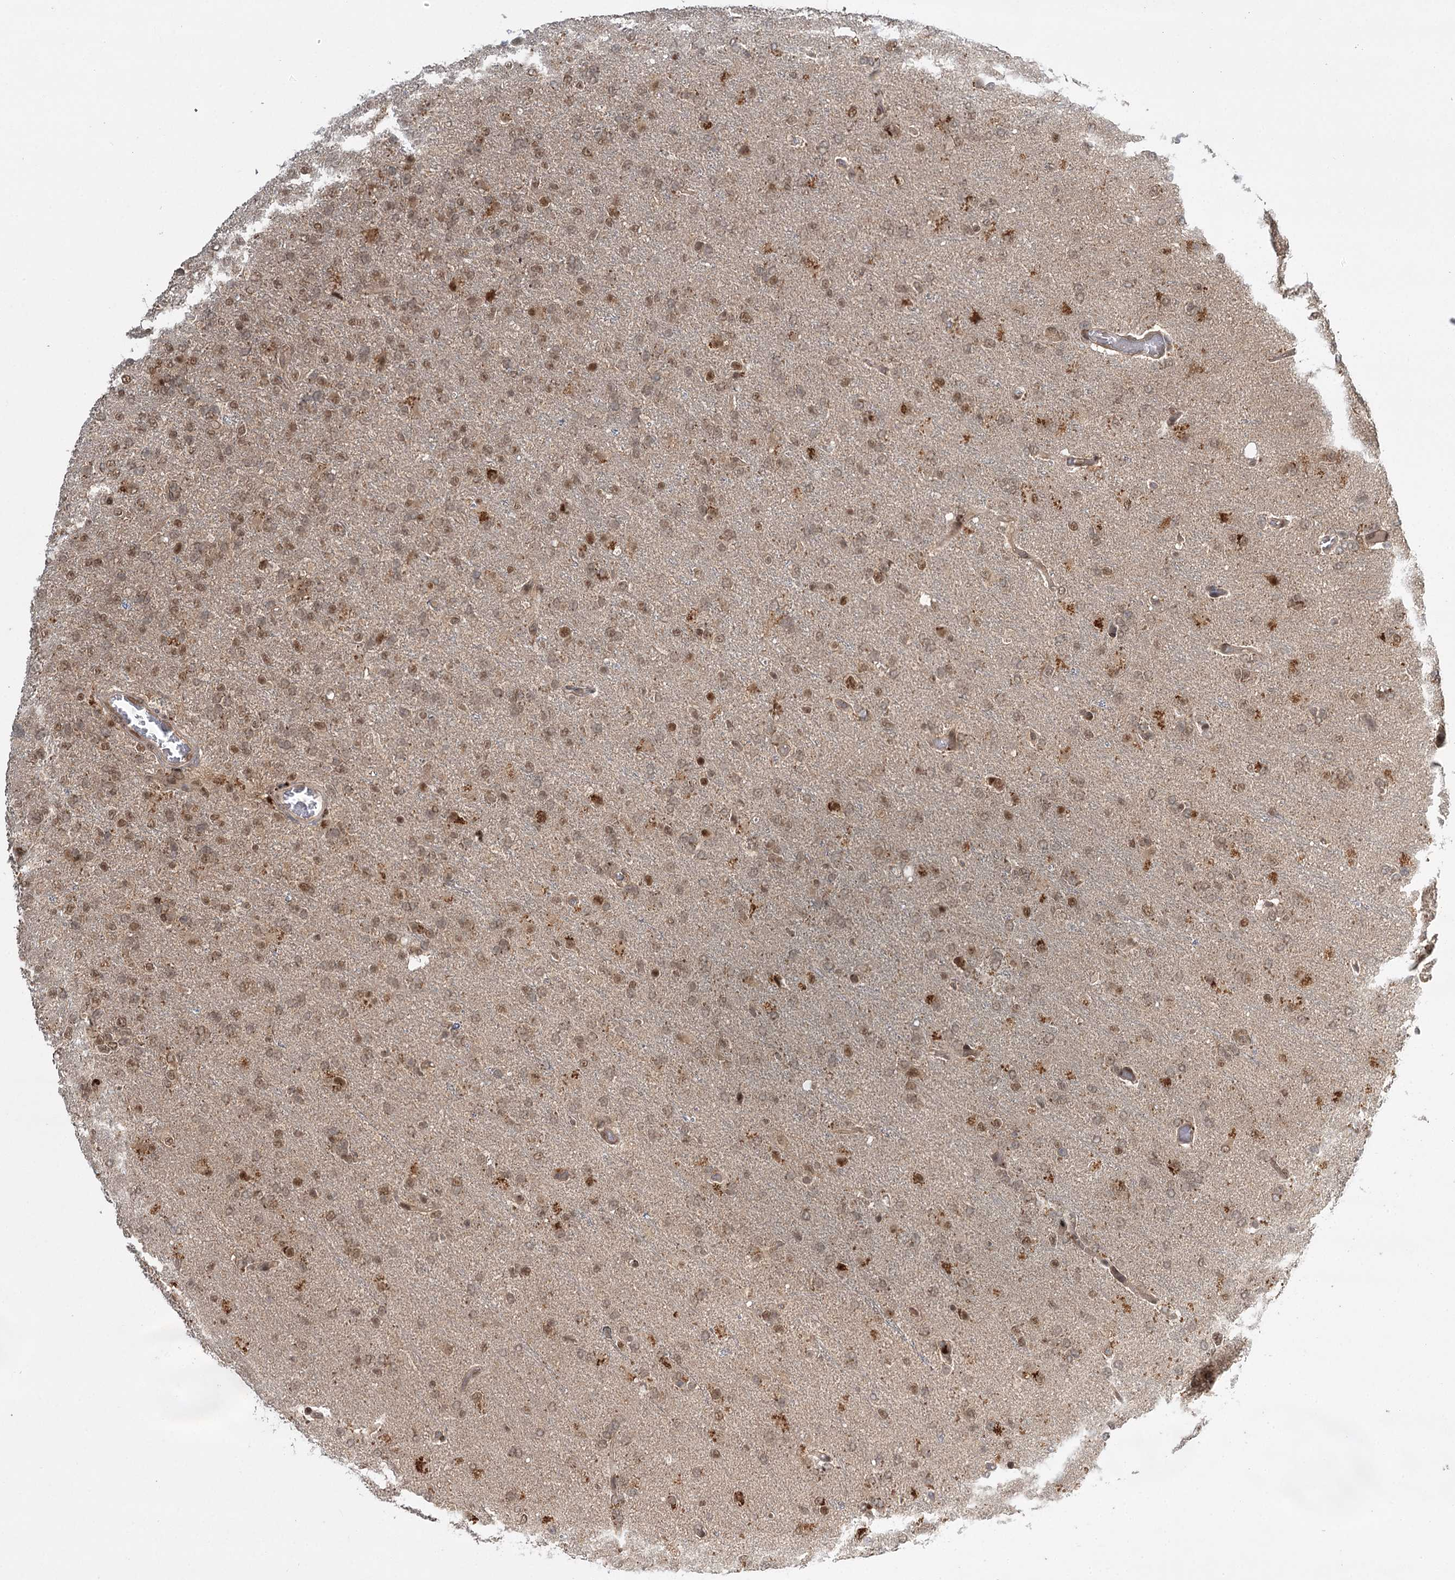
{"staining": {"intensity": "moderate", "quantity": ">75%", "location": "cytoplasmic/membranous,nuclear"}, "tissue": "glioma", "cell_type": "Tumor cells", "image_type": "cancer", "snomed": [{"axis": "morphology", "description": "Glioma, malignant, High grade"}, {"axis": "topography", "description": "Brain"}], "caption": "Protein staining of glioma tissue reveals moderate cytoplasmic/membranous and nuclear positivity in approximately >75% of tumor cells.", "gene": "N6AMT1", "patient": {"sex": "female", "age": 74}}